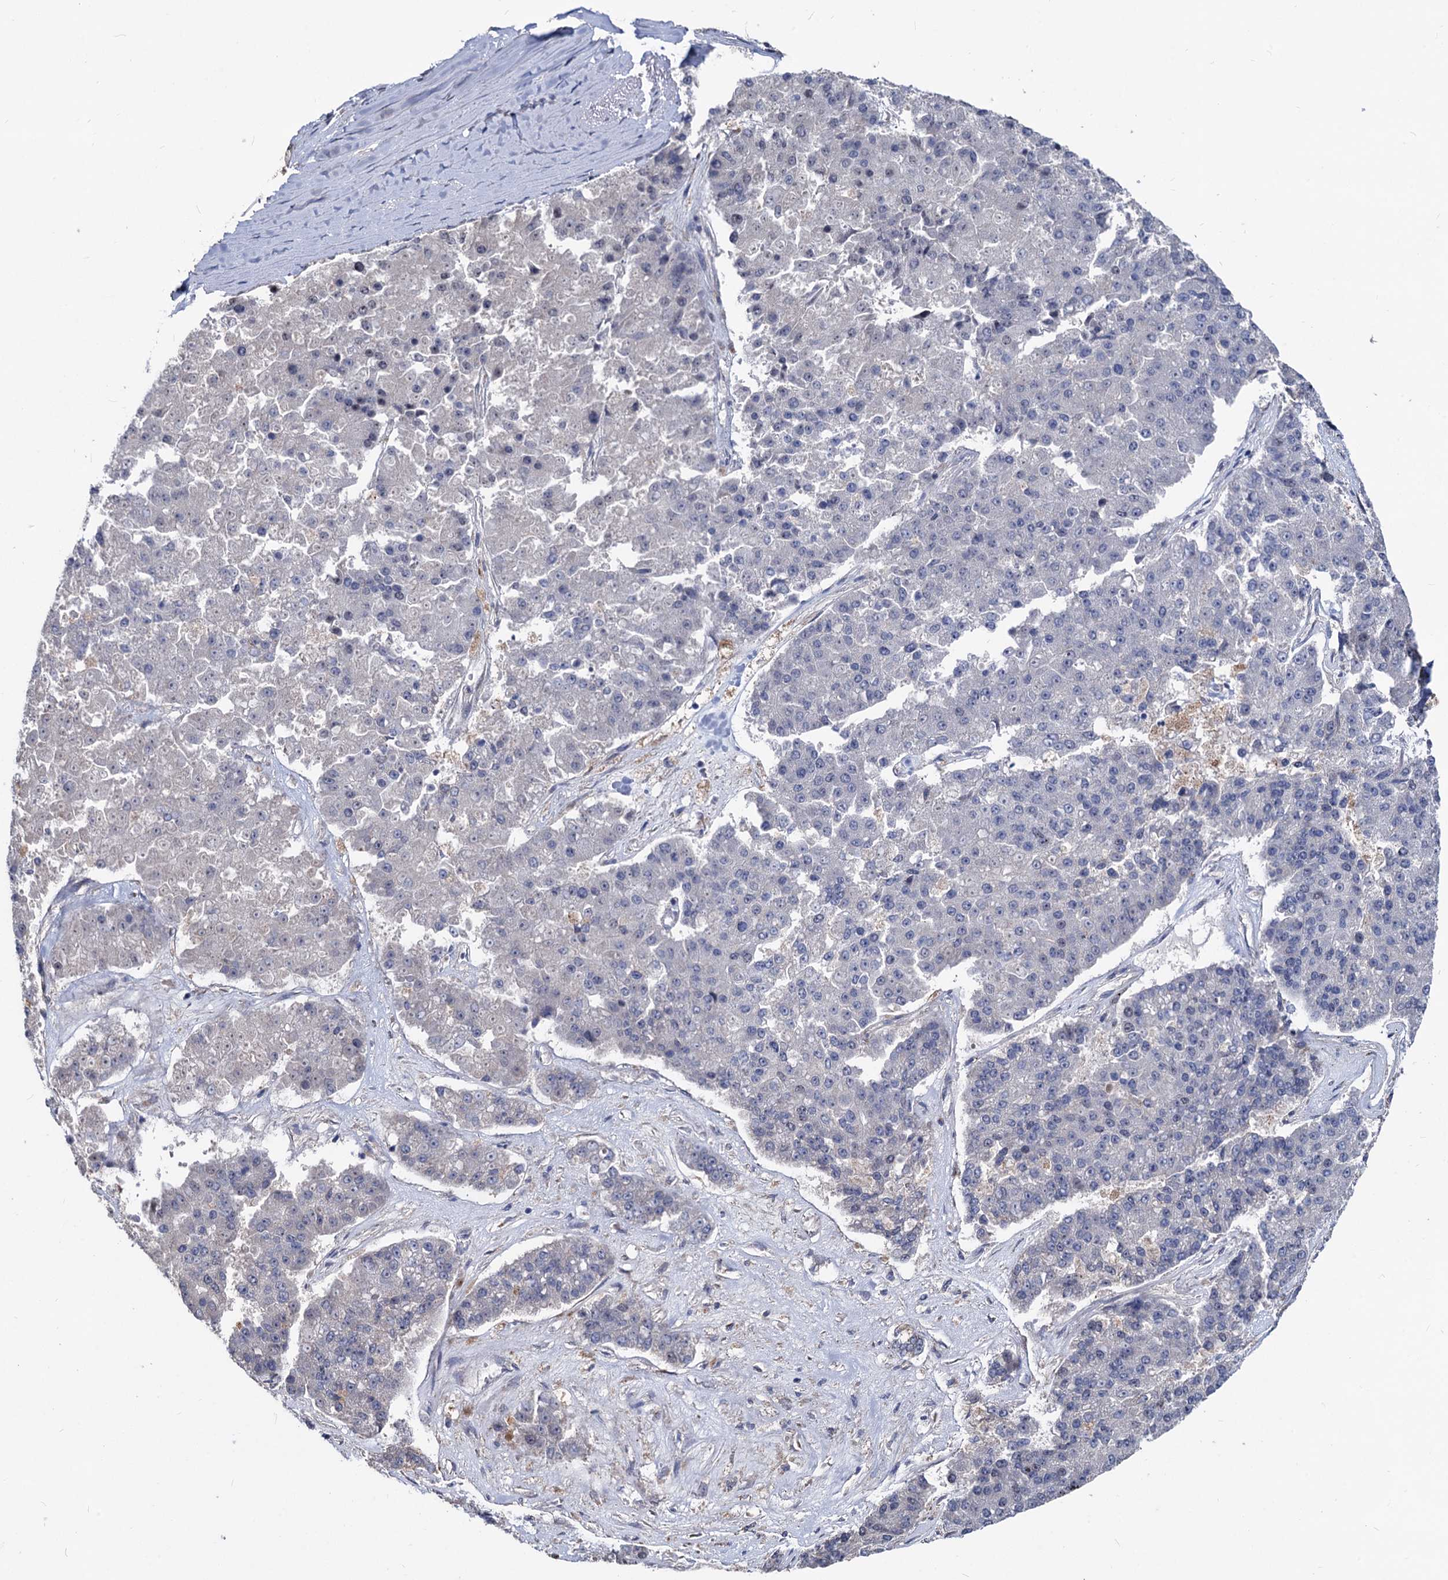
{"staining": {"intensity": "negative", "quantity": "none", "location": "none"}, "tissue": "pancreatic cancer", "cell_type": "Tumor cells", "image_type": "cancer", "snomed": [{"axis": "morphology", "description": "Adenocarcinoma, NOS"}, {"axis": "topography", "description": "Pancreas"}], "caption": "Tumor cells show no significant protein staining in pancreatic cancer.", "gene": "SMAGP", "patient": {"sex": "male", "age": 50}}